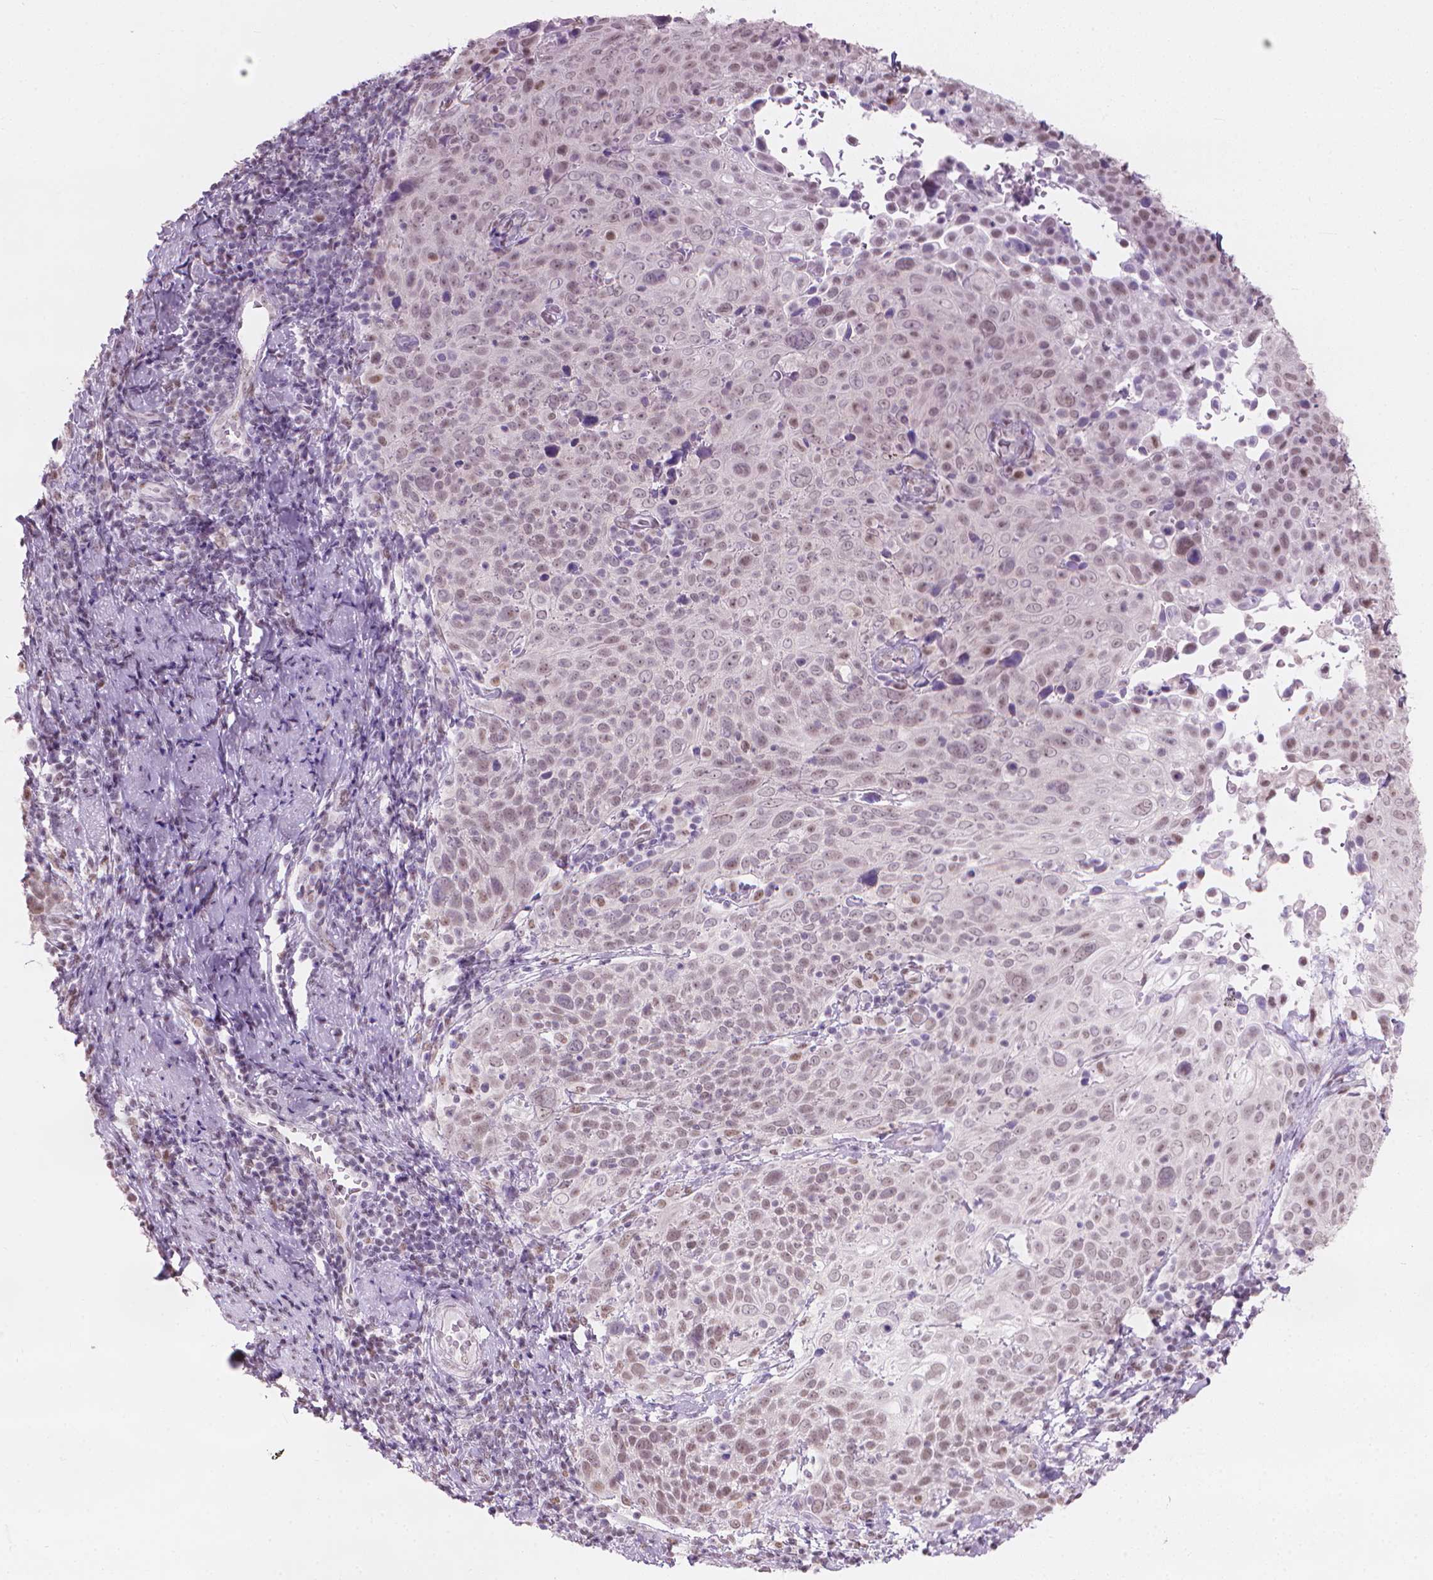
{"staining": {"intensity": "weak", "quantity": "<25%", "location": "nuclear"}, "tissue": "cervical cancer", "cell_type": "Tumor cells", "image_type": "cancer", "snomed": [{"axis": "morphology", "description": "Squamous cell carcinoma, NOS"}, {"axis": "topography", "description": "Cervix"}], "caption": "Tumor cells are negative for brown protein staining in squamous cell carcinoma (cervical). (DAB IHC visualized using brightfield microscopy, high magnification).", "gene": "PIAS2", "patient": {"sex": "female", "age": 61}}